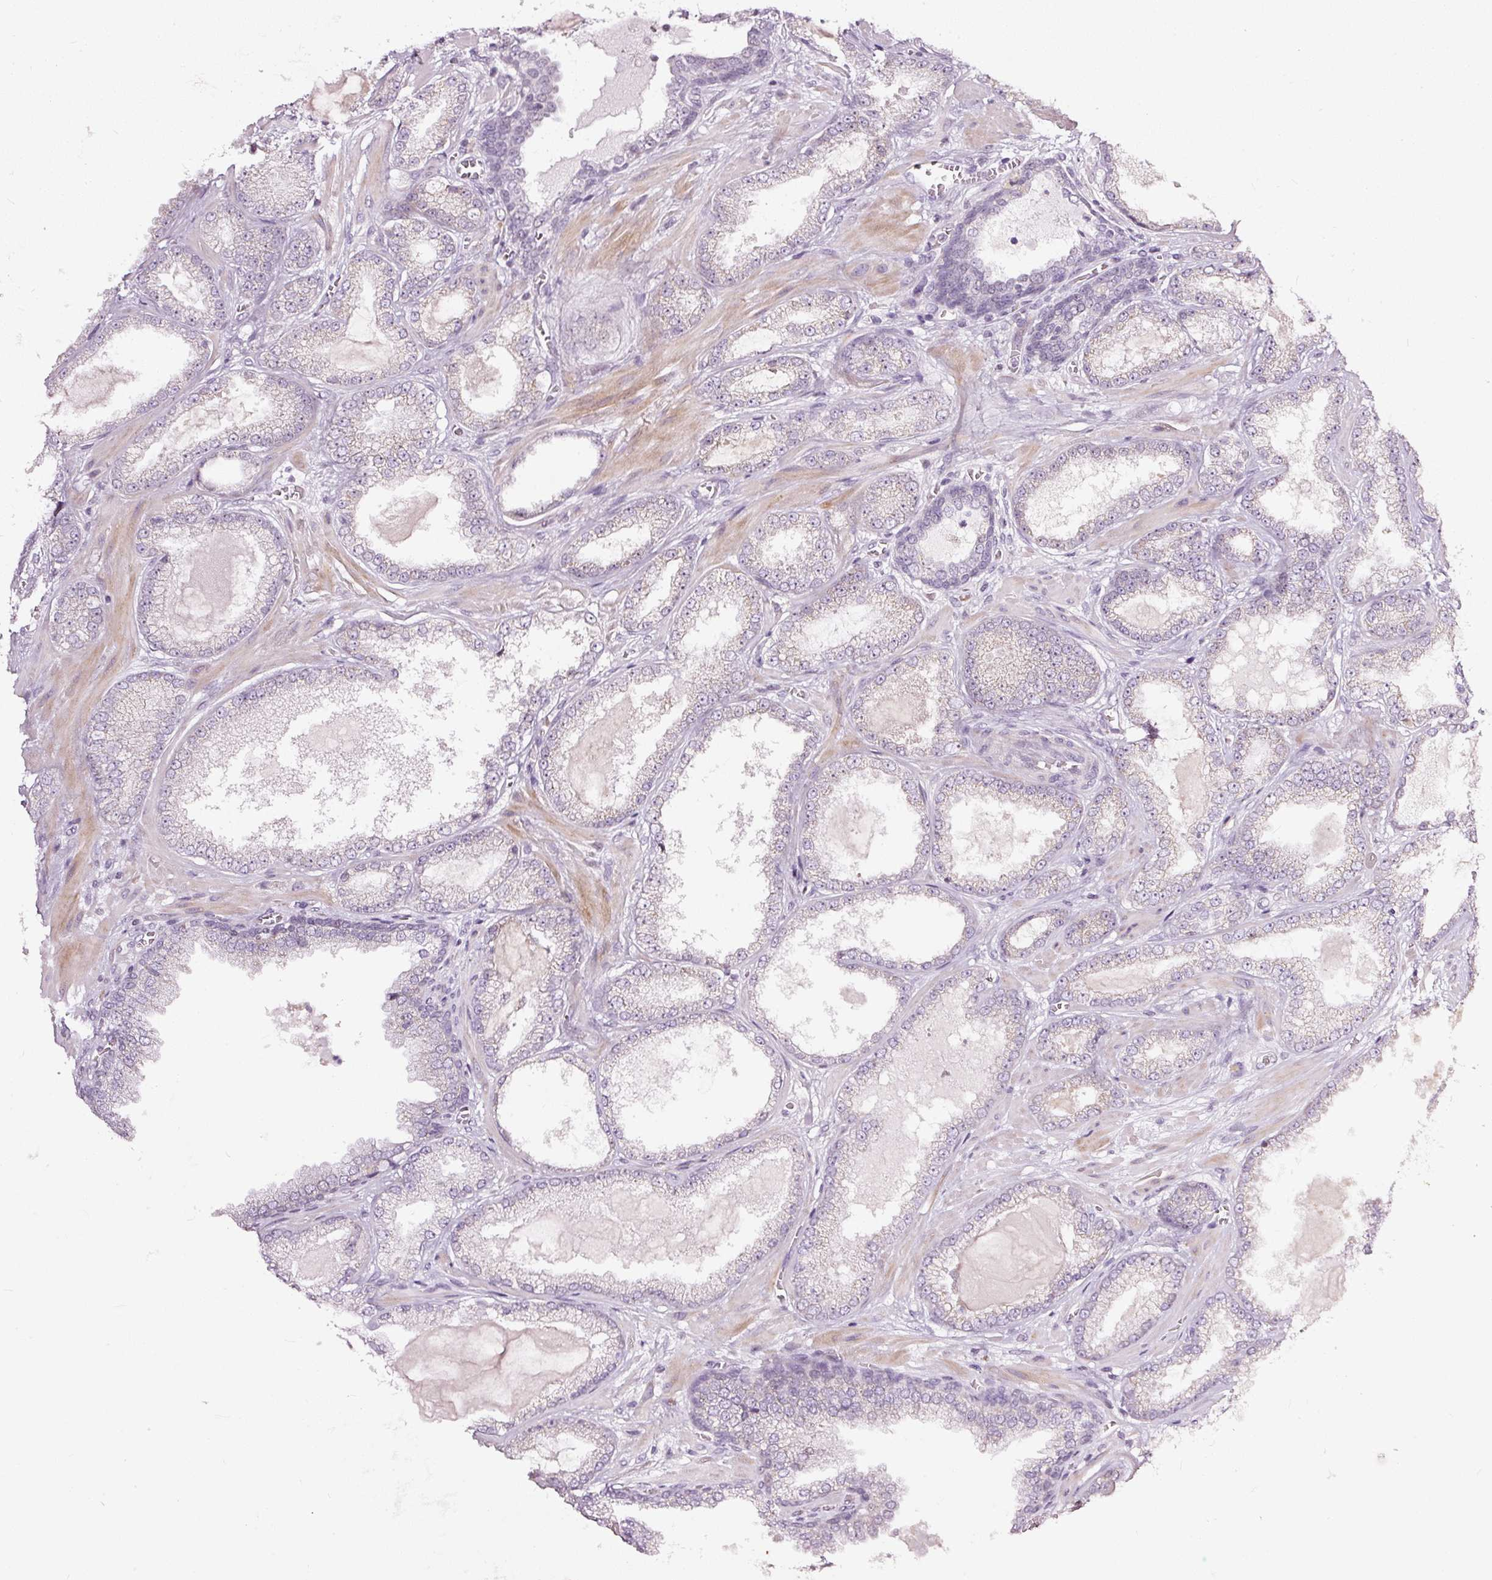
{"staining": {"intensity": "weak", "quantity": "<25%", "location": "cytoplasmic/membranous"}, "tissue": "prostate cancer", "cell_type": "Tumor cells", "image_type": "cancer", "snomed": [{"axis": "morphology", "description": "Adenocarcinoma, Low grade"}, {"axis": "topography", "description": "Prostate"}], "caption": "IHC of human prostate cancer shows no expression in tumor cells. (DAB immunohistochemistry, high magnification).", "gene": "NRDE2", "patient": {"sex": "male", "age": 57}}